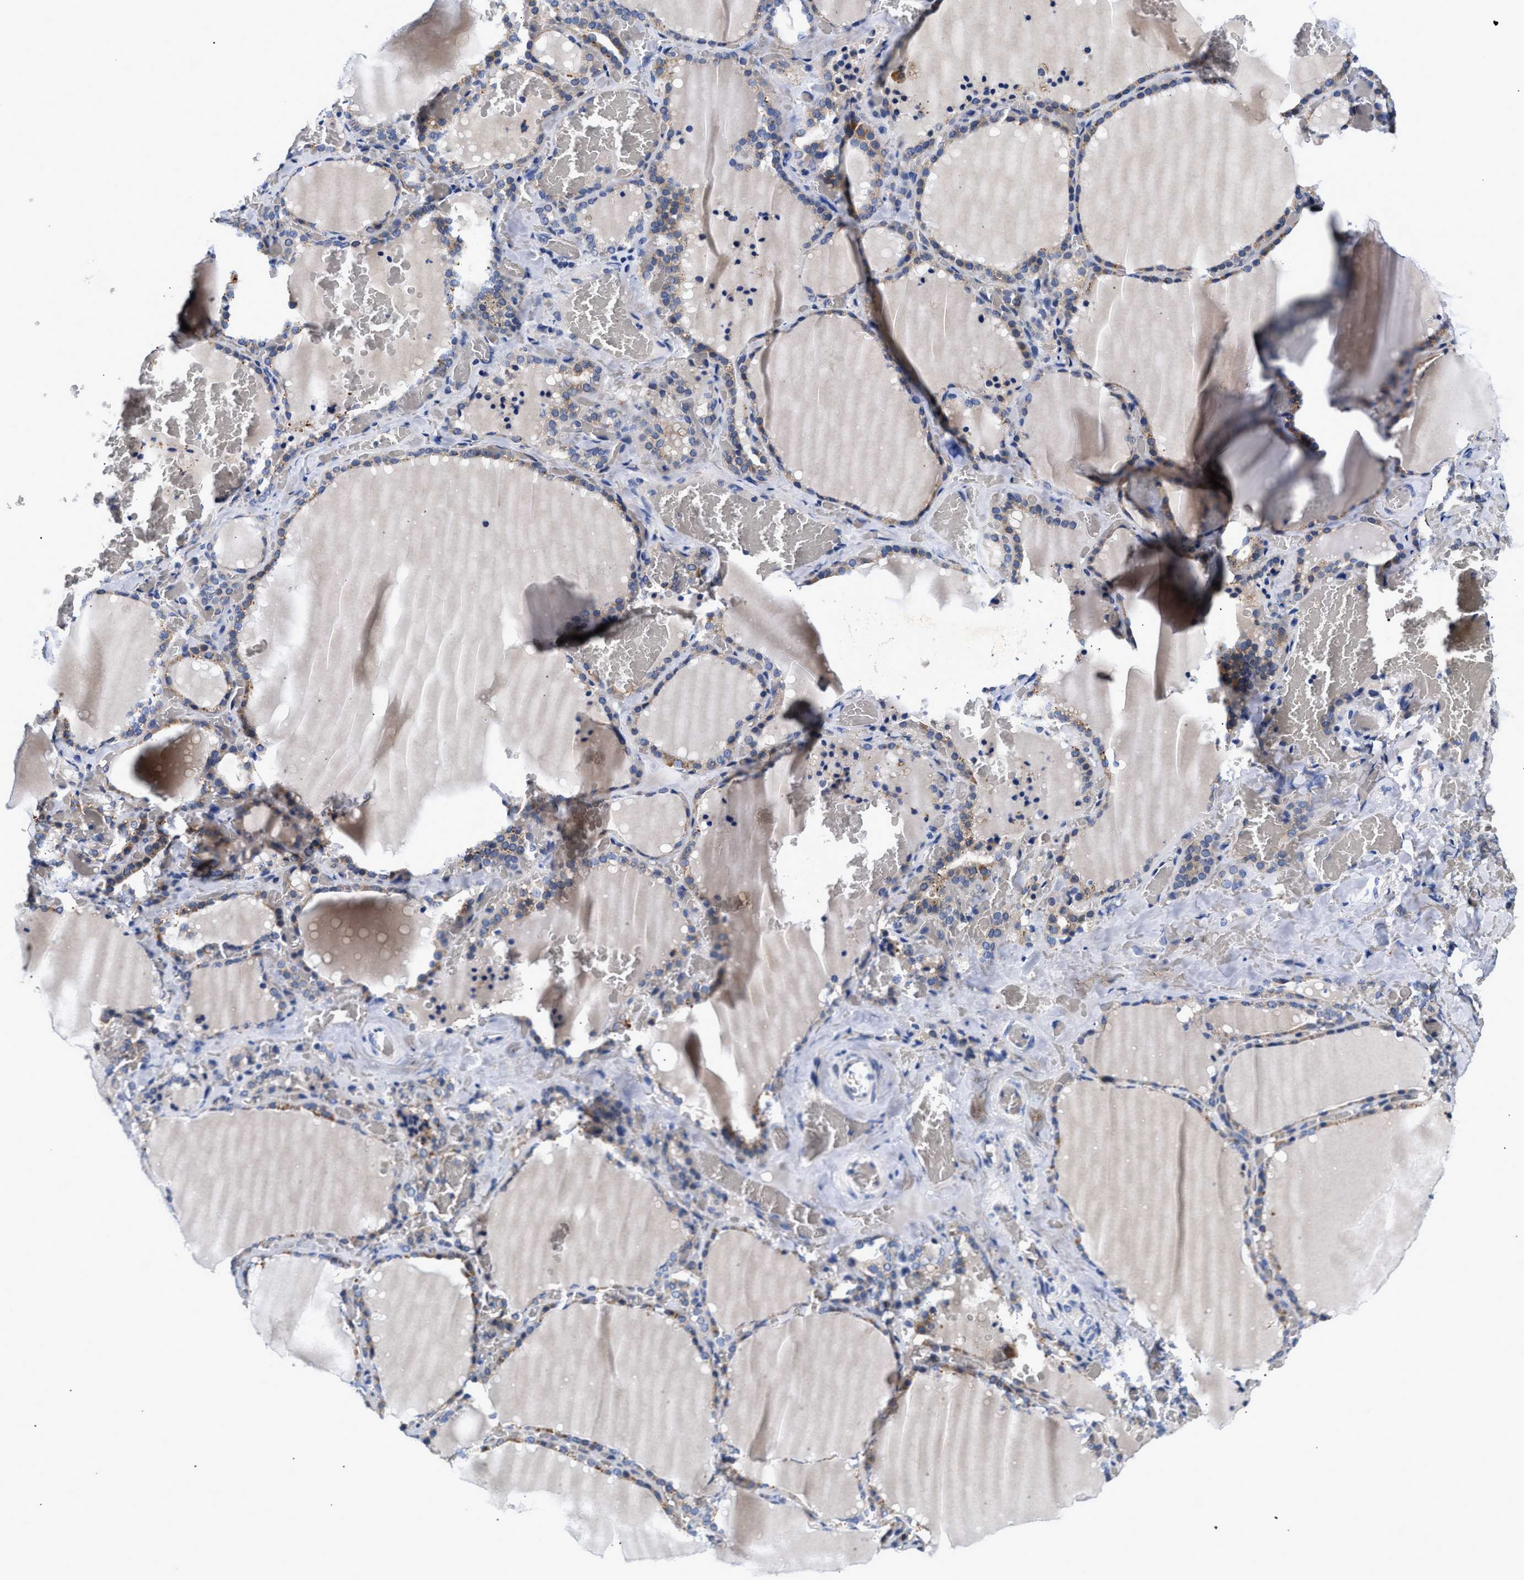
{"staining": {"intensity": "weak", "quantity": "25%-75%", "location": "cytoplasmic/membranous"}, "tissue": "thyroid gland", "cell_type": "Glandular cells", "image_type": "normal", "snomed": [{"axis": "morphology", "description": "Normal tissue, NOS"}, {"axis": "topography", "description": "Thyroid gland"}], "caption": "Weak cytoplasmic/membranous protein expression is seen in about 25%-75% of glandular cells in thyroid gland. Nuclei are stained in blue.", "gene": "RINT1", "patient": {"sex": "female", "age": 22}}